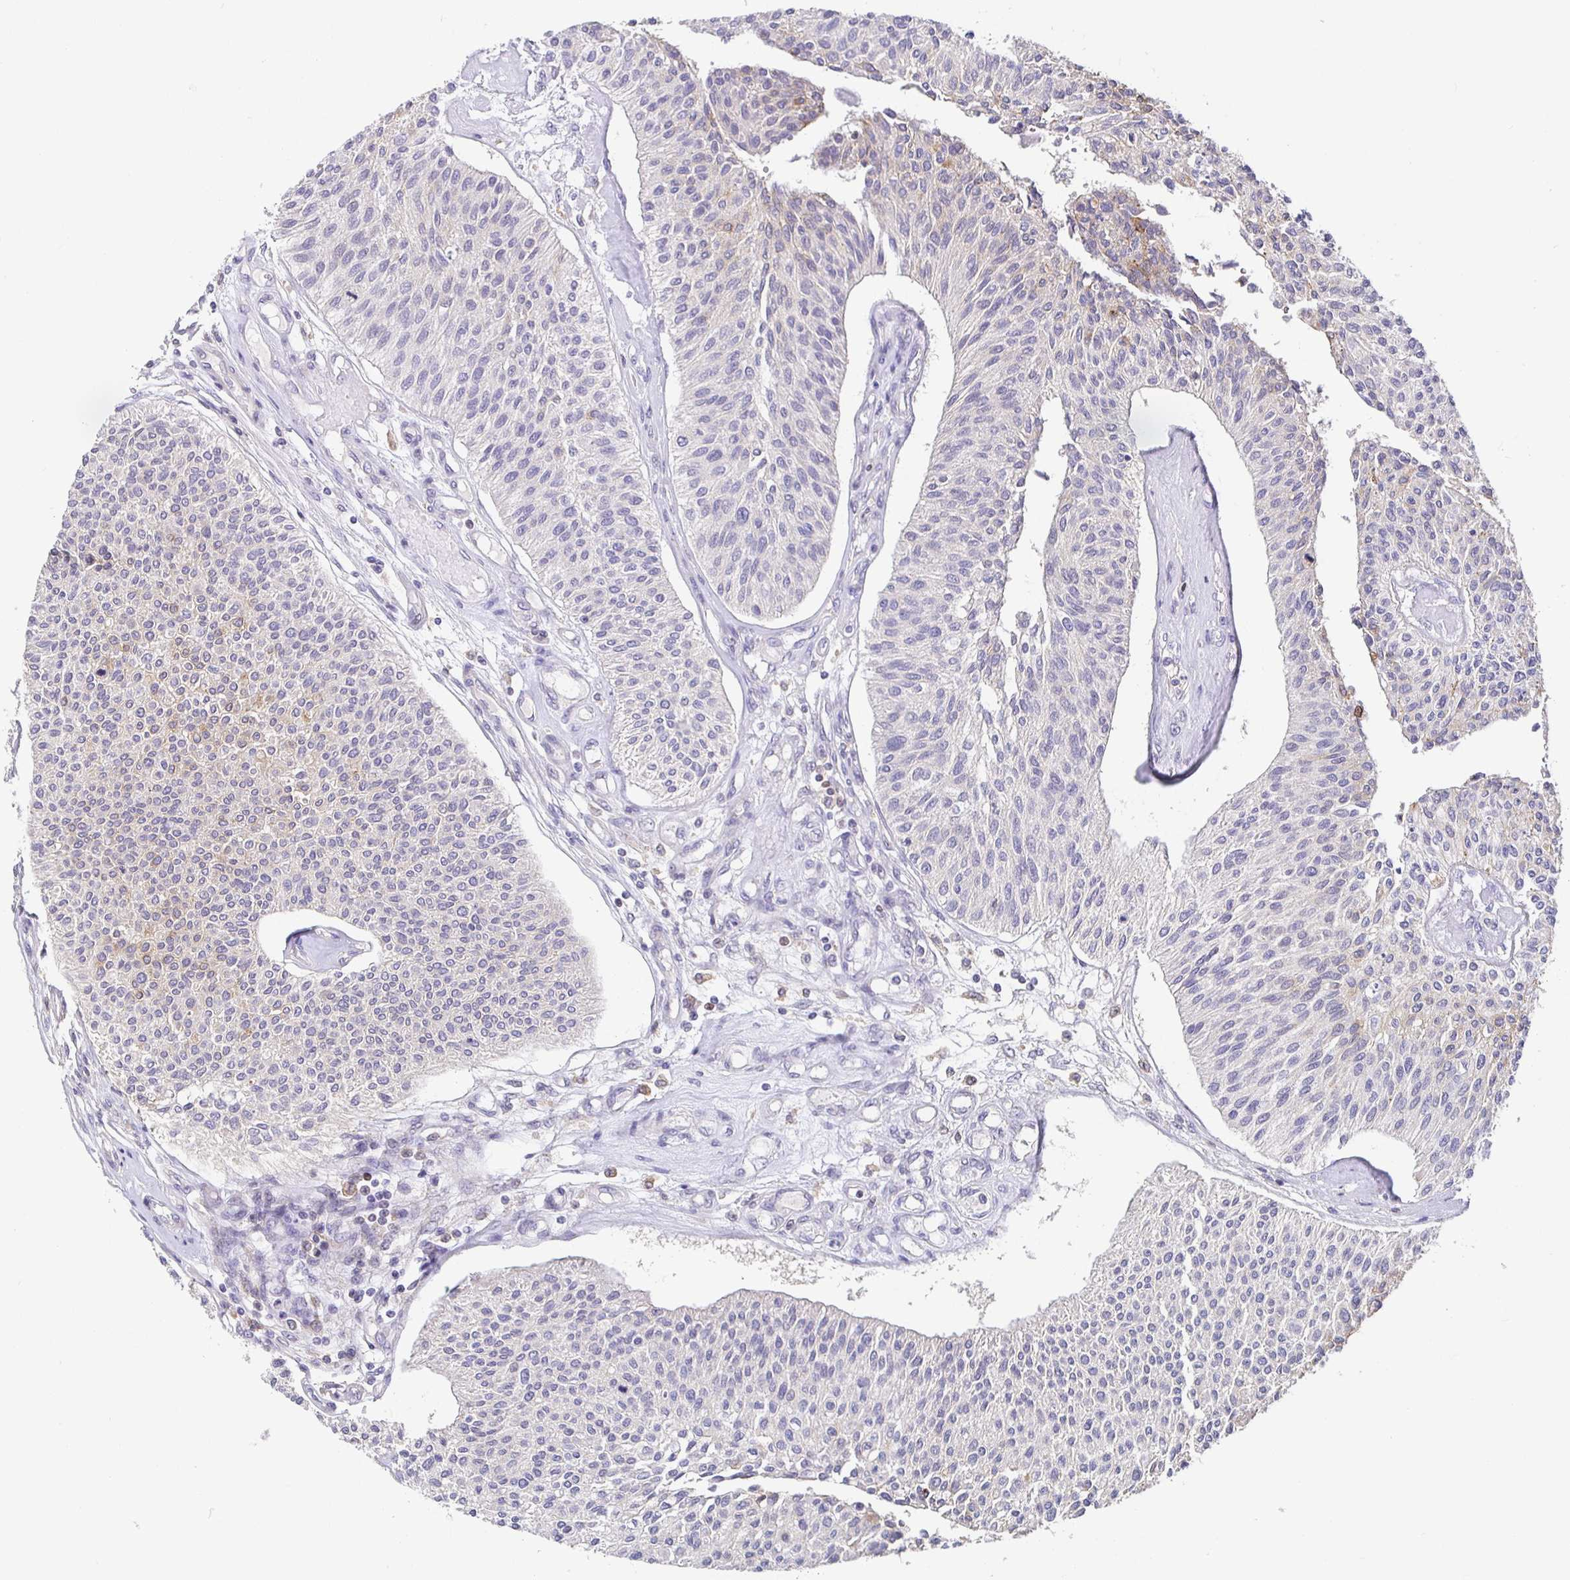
{"staining": {"intensity": "weak", "quantity": "<25%", "location": "cytoplasmic/membranous"}, "tissue": "urothelial cancer", "cell_type": "Tumor cells", "image_type": "cancer", "snomed": [{"axis": "morphology", "description": "Urothelial carcinoma, NOS"}, {"axis": "topography", "description": "Urinary bladder"}], "caption": "This is an immunohistochemistry (IHC) image of transitional cell carcinoma. There is no staining in tumor cells.", "gene": "SATB1", "patient": {"sex": "male", "age": 55}}